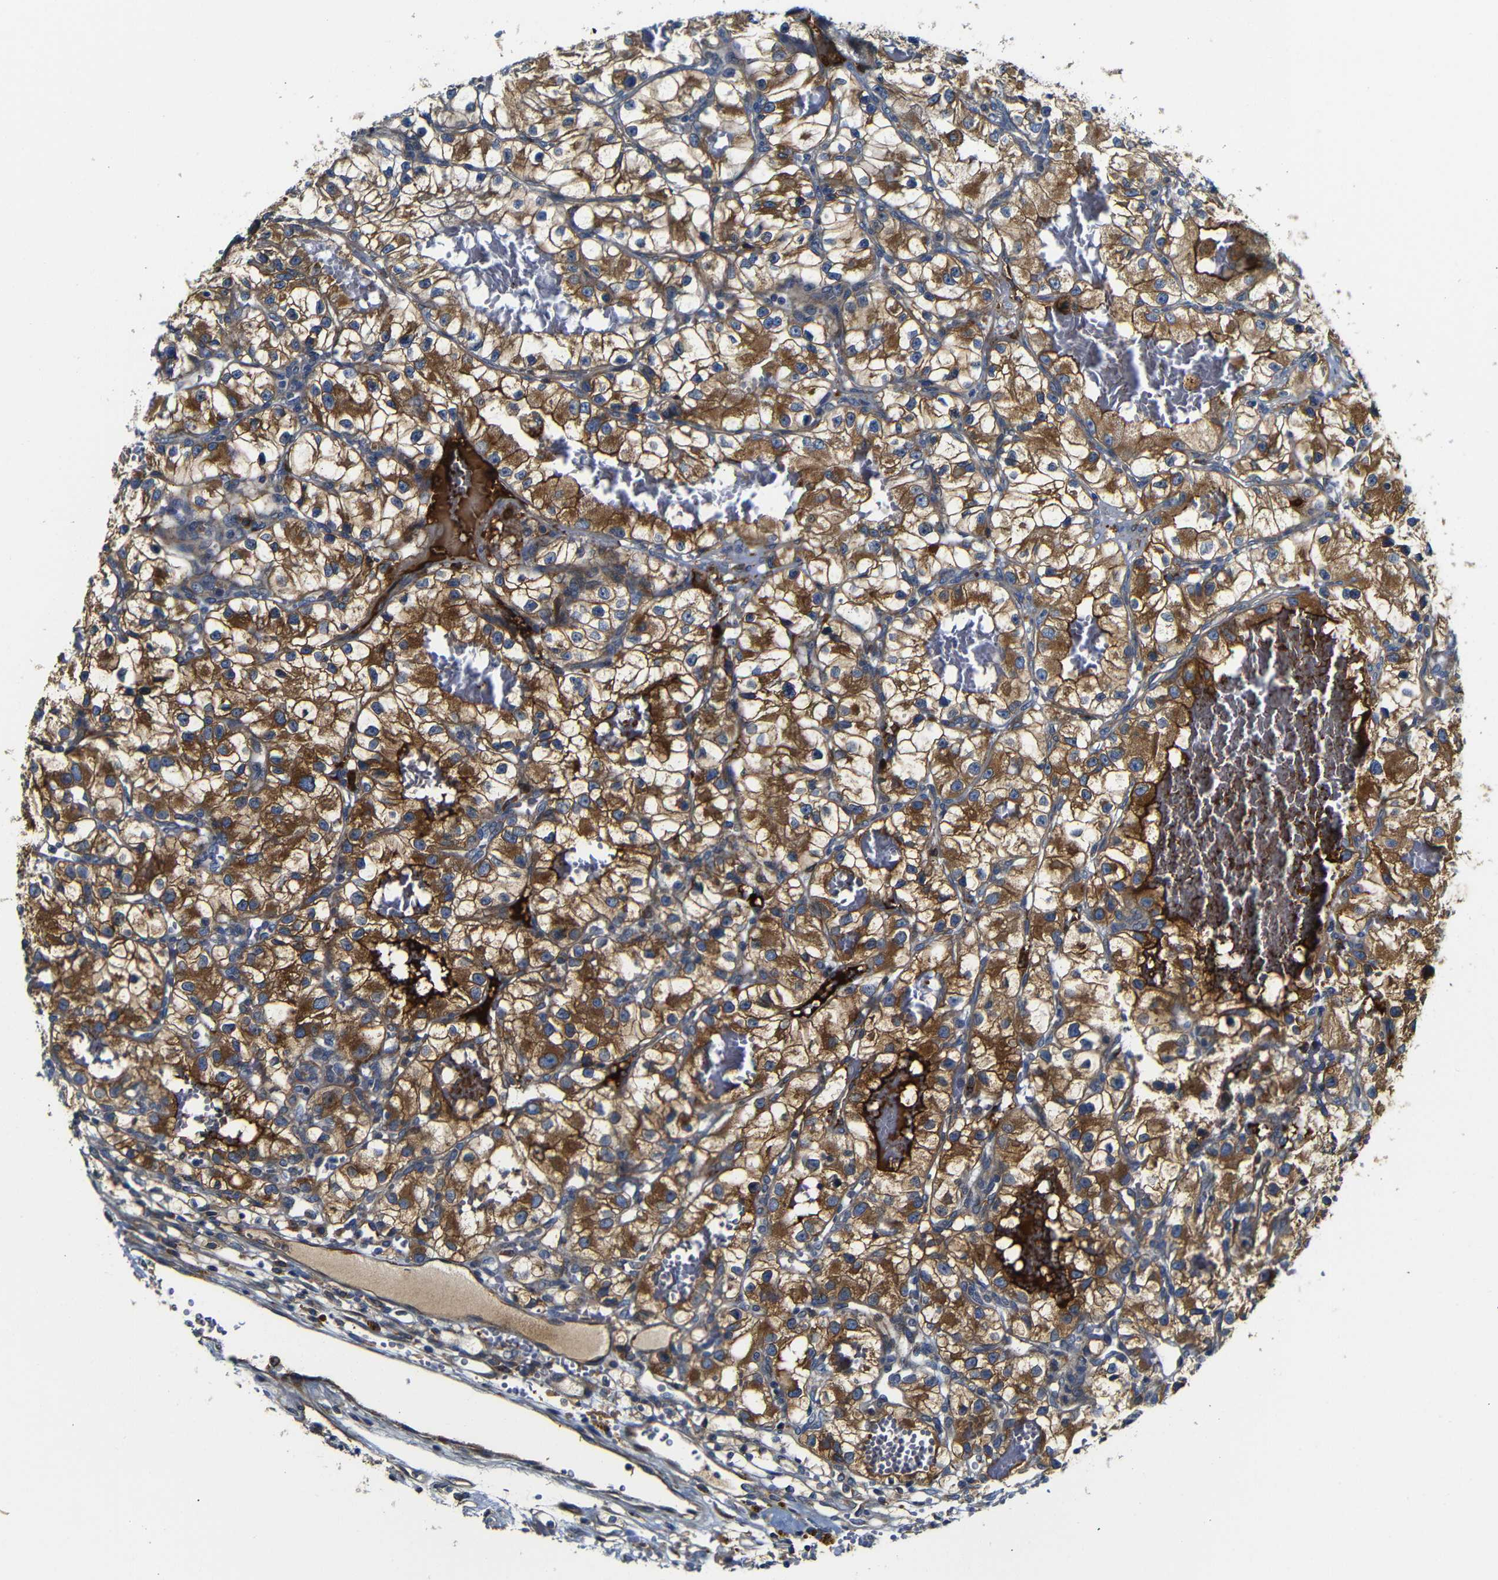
{"staining": {"intensity": "moderate", "quantity": ">75%", "location": "cytoplasmic/membranous"}, "tissue": "renal cancer", "cell_type": "Tumor cells", "image_type": "cancer", "snomed": [{"axis": "morphology", "description": "Adenocarcinoma, NOS"}, {"axis": "topography", "description": "Kidney"}], "caption": "Renal adenocarcinoma stained with a brown dye exhibits moderate cytoplasmic/membranous positive expression in approximately >75% of tumor cells.", "gene": "CLCC1", "patient": {"sex": "female", "age": 57}}